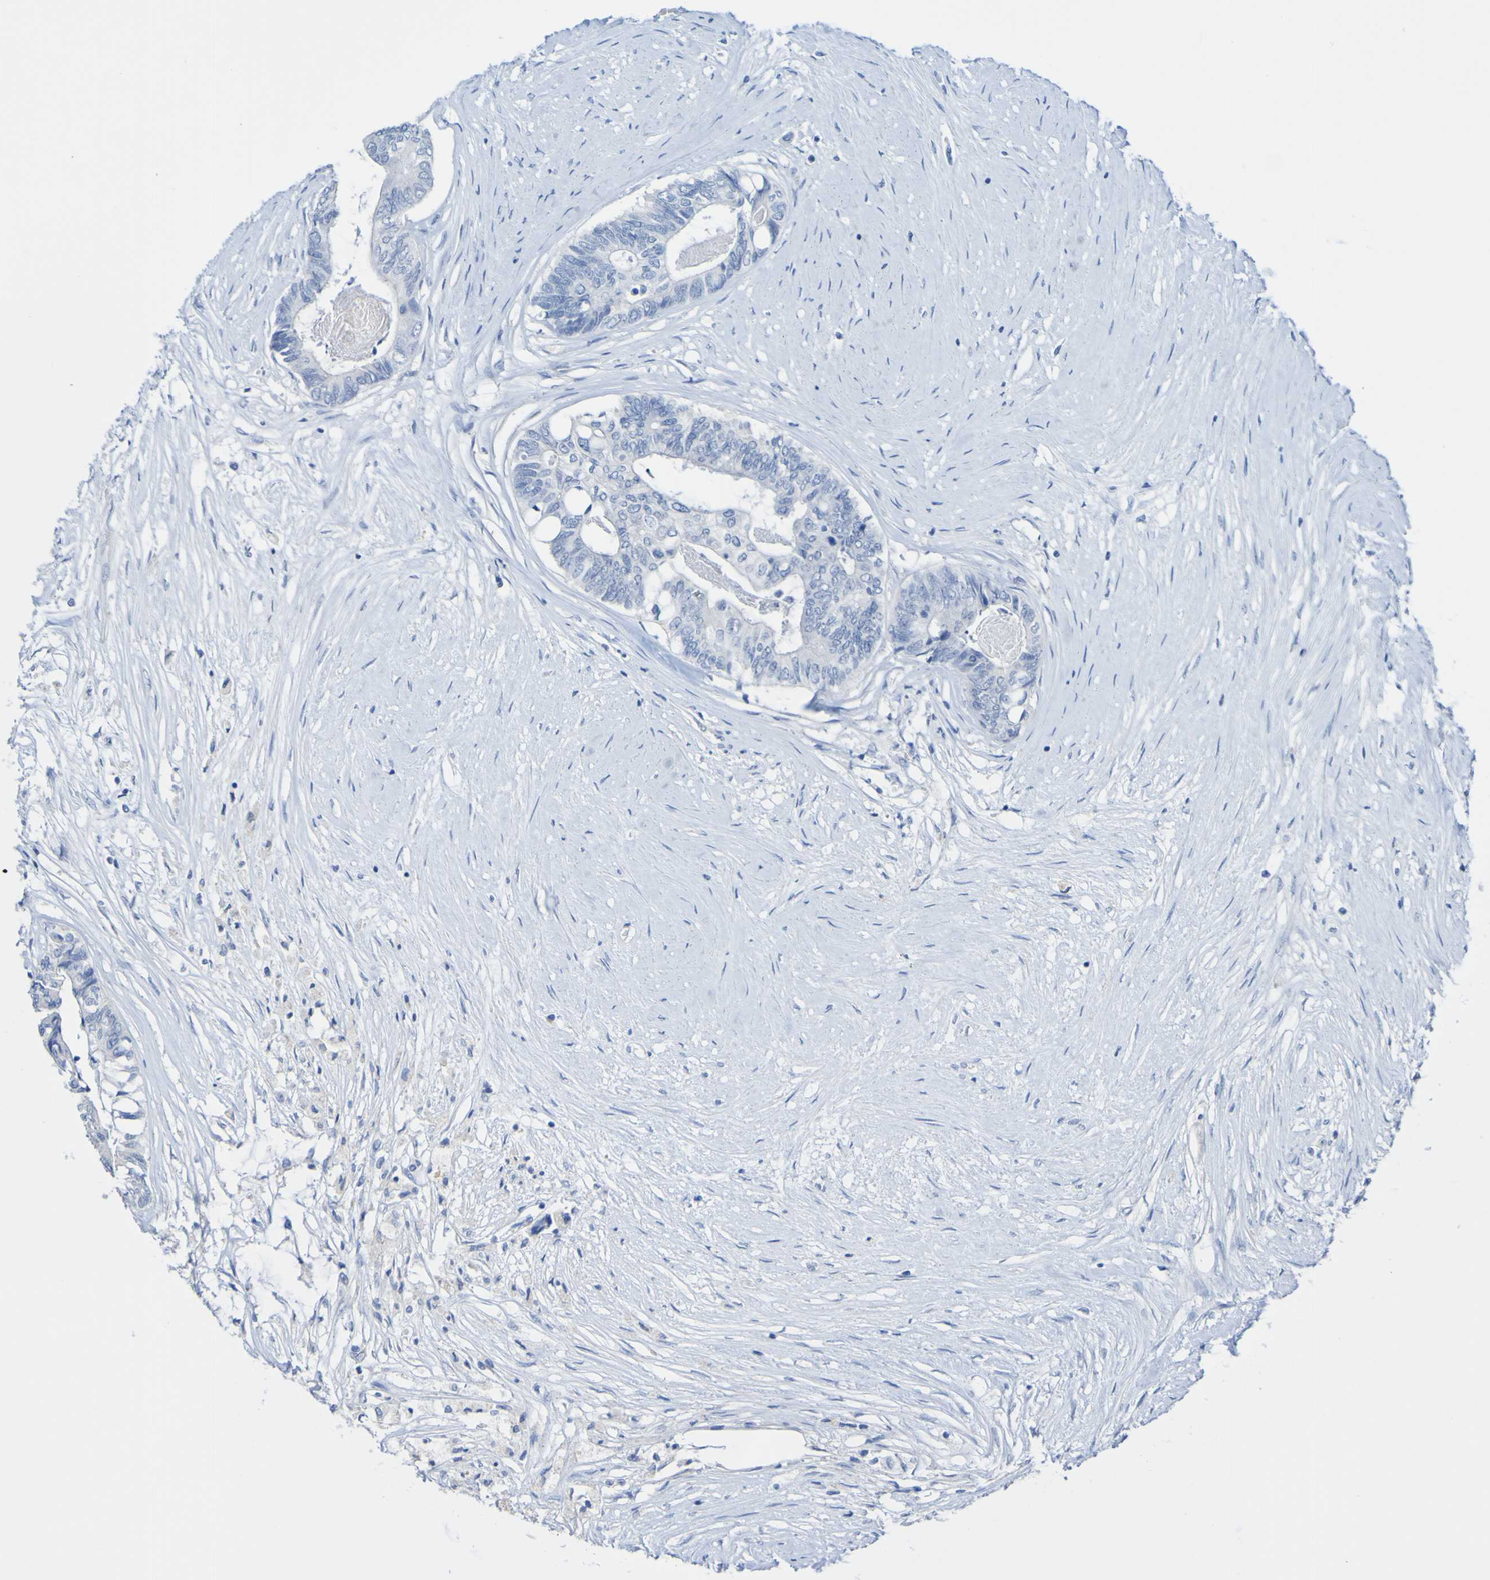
{"staining": {"intensity": "negative", "quantity": "none", "location": "none"}, "tissue": "colorectal cancer", "cell_type": "Tumor cells", "image_type": "cancer", "snomed": [{"axis": "morphology", "description": "Adenocarcinoma, NOS"}, {"axis": "topography", "description": "Rectum"}], "caption": "Immunohistochemical staining of human colorectal adenocarcinoma demonstrates no significant expression in tumor cells. The staining was performed using DAB (3,3'-diaminobenzidine) to visualize the protein expression in brown, while the nuclei were stained in blue with hematoxylin (Magnification: 20x).", "gene": "ACMSD", "patient": {"sex": "male", "age": 63}}